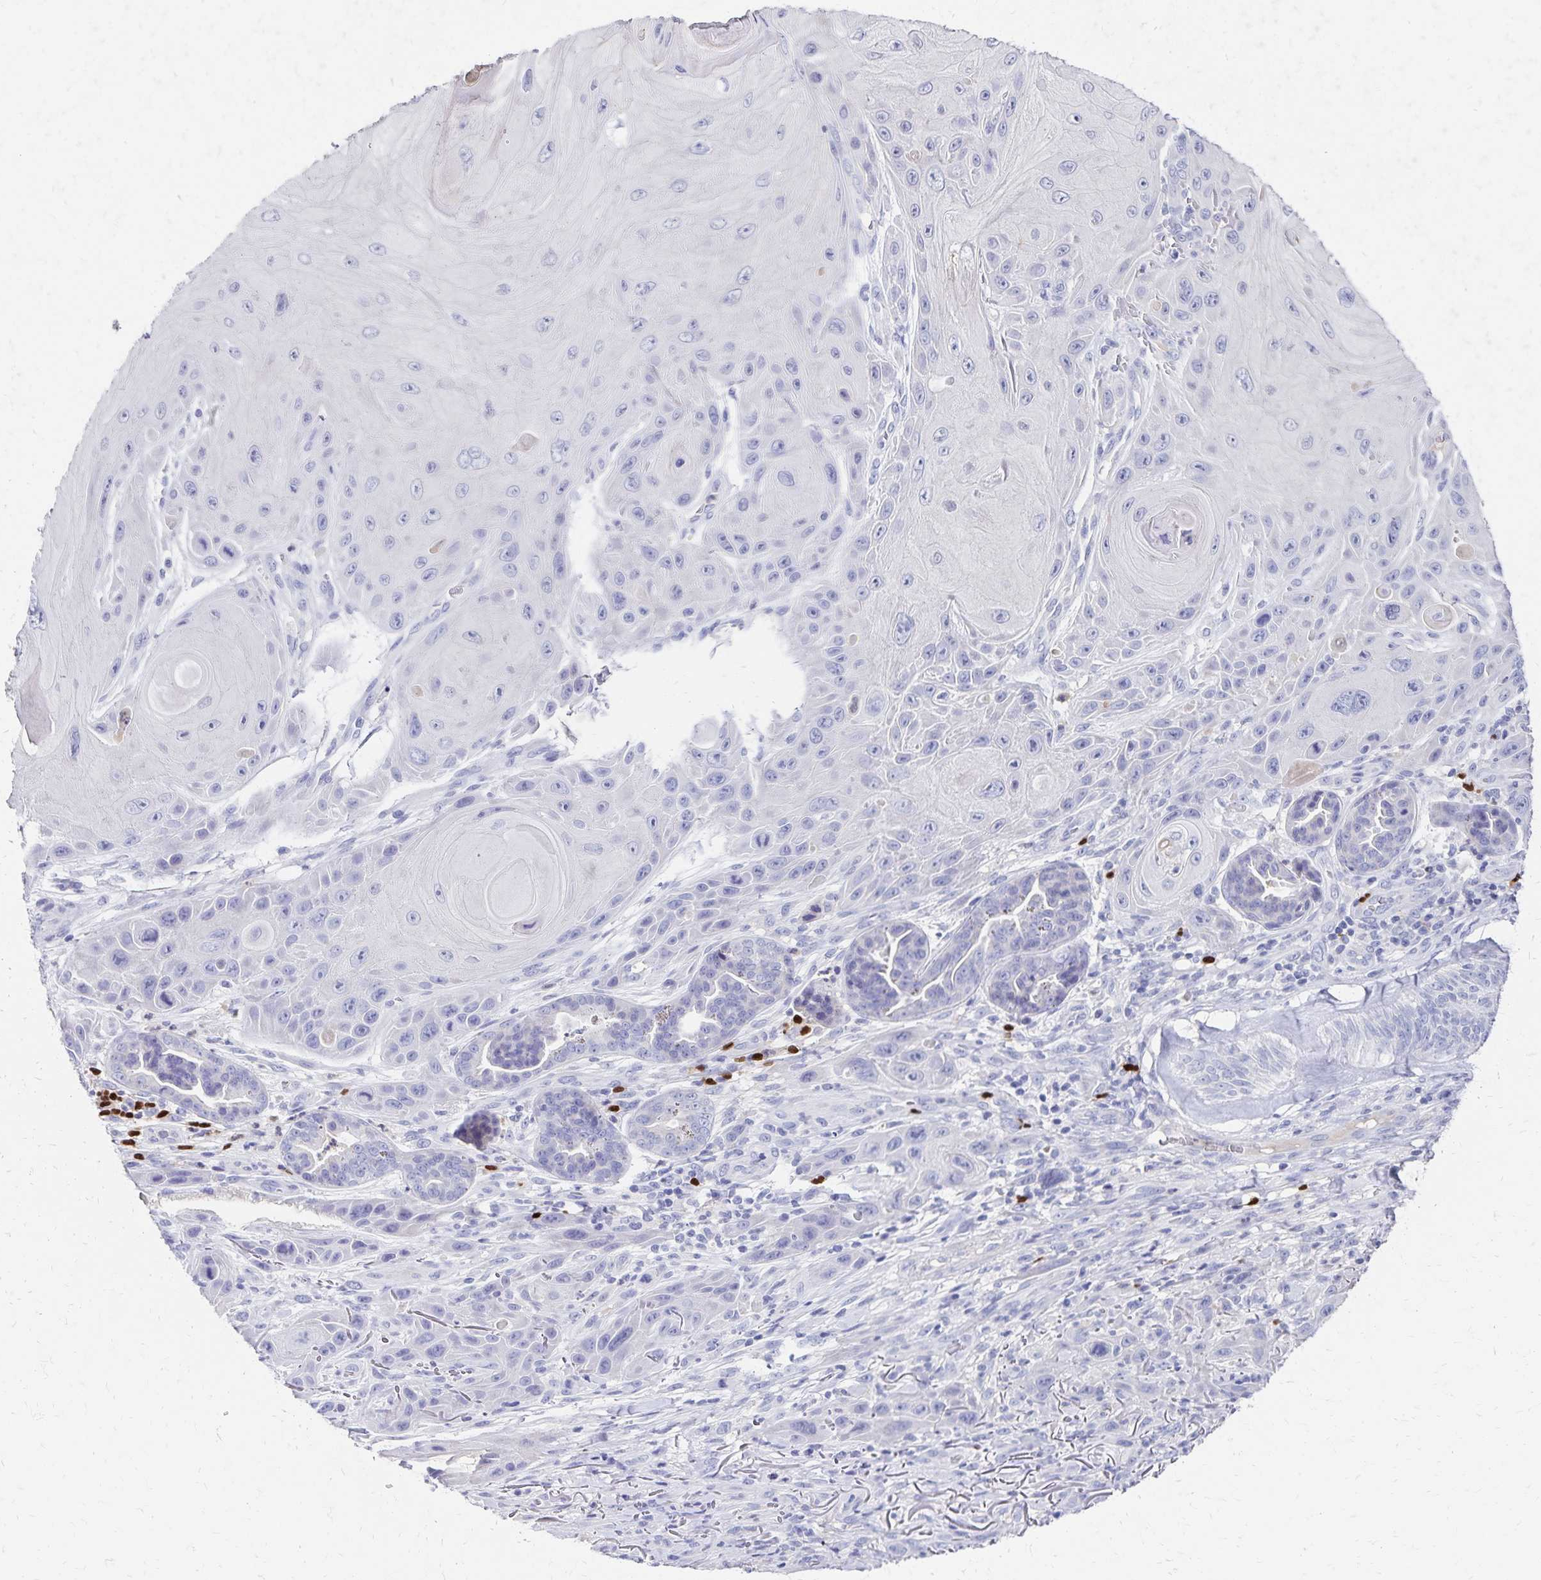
{"staining": {"intensity": "negative", "quantity": "none", "location": "none"}, "tissue": "skin cancer", "cell_type": "Tumor cells", "image_type": "cancer", "snomed": [{"axis": "morphology", "description": "Squamous cell carcinoma, NOS"}, {"axis": "topography", "description": "Skin"}], "caption": "An immunohistochemistry (IHC) image of squamous cell carcinoma (skin) is shown. There is no staining in tumor cells of squamous cell carcinoma (skin). Brightfield microscopy of IHC stained with DAB (3,3'-diaminobenzidine) (brown) and hematoxylin (blue), captured at high magnification.", "gene": "PAX5", "patient": {"sex": "female", "age": 94}}